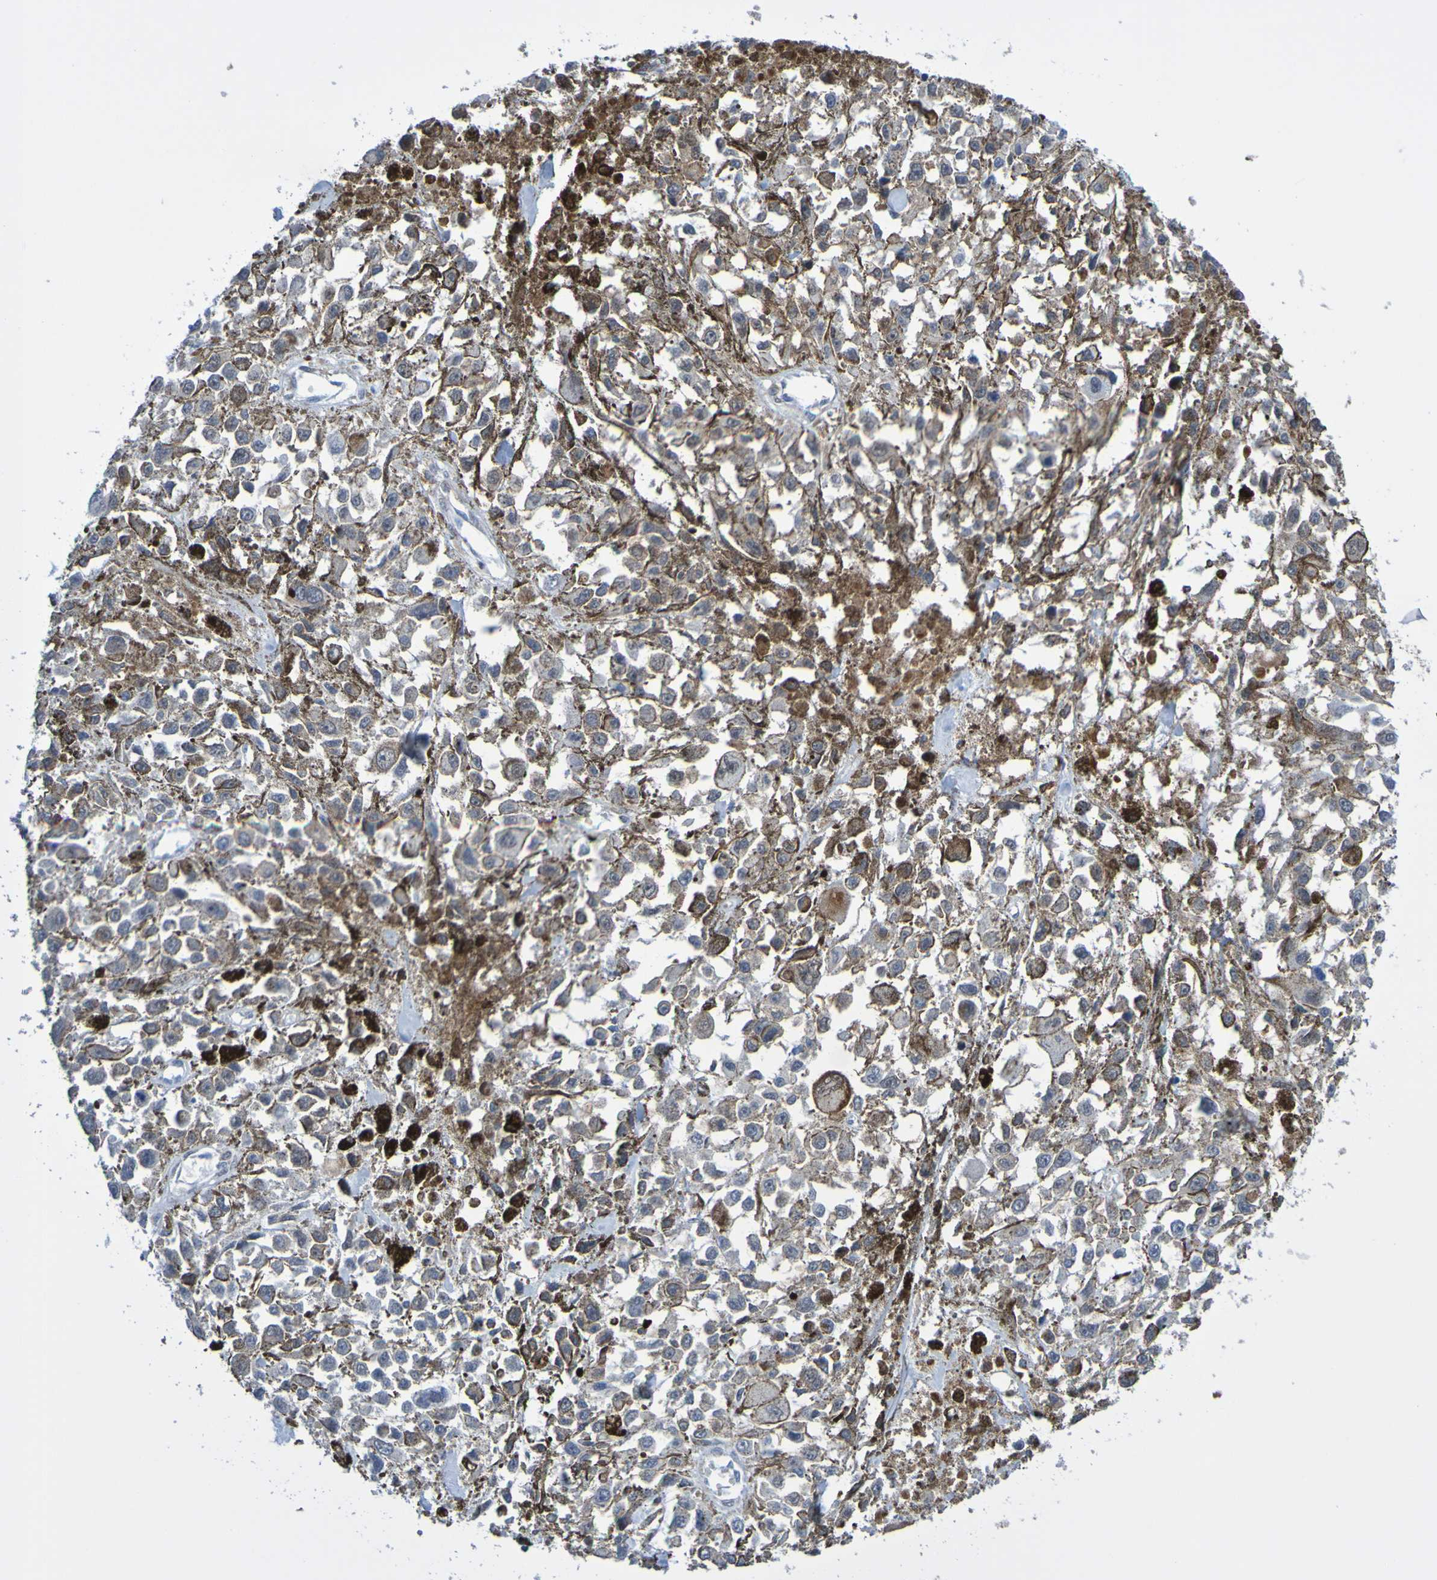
{"staining": {"intensity": "negative", "quantity": "none", "location": "none"}, "tissue": "melanoma", "cell_type": "Tumor cells", "image_type": "cancer", "snomed": [{"axis": "morphology", "description": "Malignant melanoma, Metastatic site"}, {"axis": "topography", "description": "Lymph node"}], "caption": "An immunohistochemistry (IHC) photomicrograph of melanoma is shown. There is no staining in tumor cells of melanoma.", "gene": "ATIC", "patient": {"sex": "male", "age": 59}}